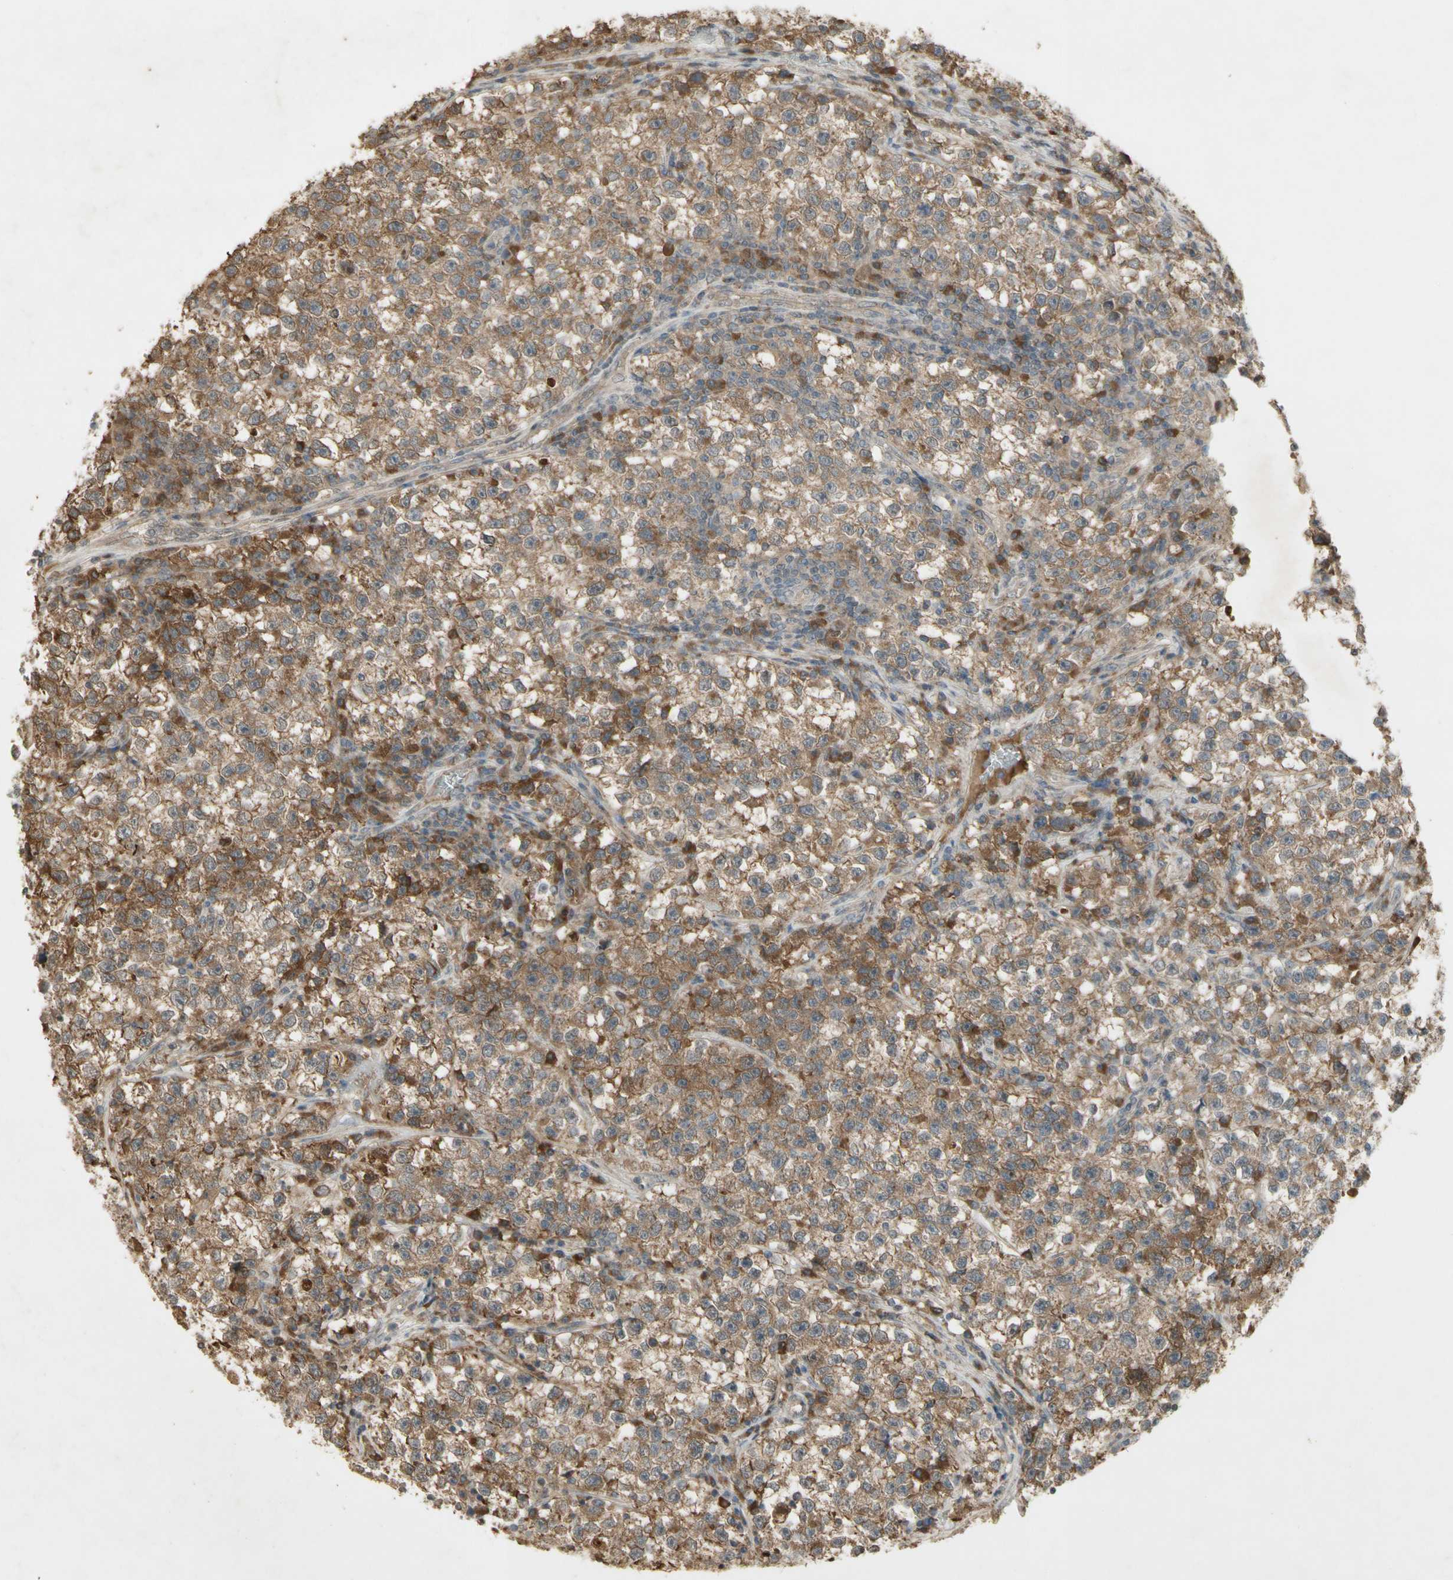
{"staining": {"intensity": "weak", "quantity": ">75%", "location": "cytoplasmic/membranous"}, "tissue": "testis cancer", "cell_type": "Tumor cells", "image_type": "cancer", "snomed": [{"axis": "morphology", "description": "Seminoma, NOS"}, {"axis": "topography", "description": "Testis"}], "caption": "Testis seminoma was stained to show a protein in brown. There is low levels of weak cytoplasmic/membranous expression in about >75% of tumor cells.", "gene": "NRG4", "patient": {"sex": "male", "age": 22}}